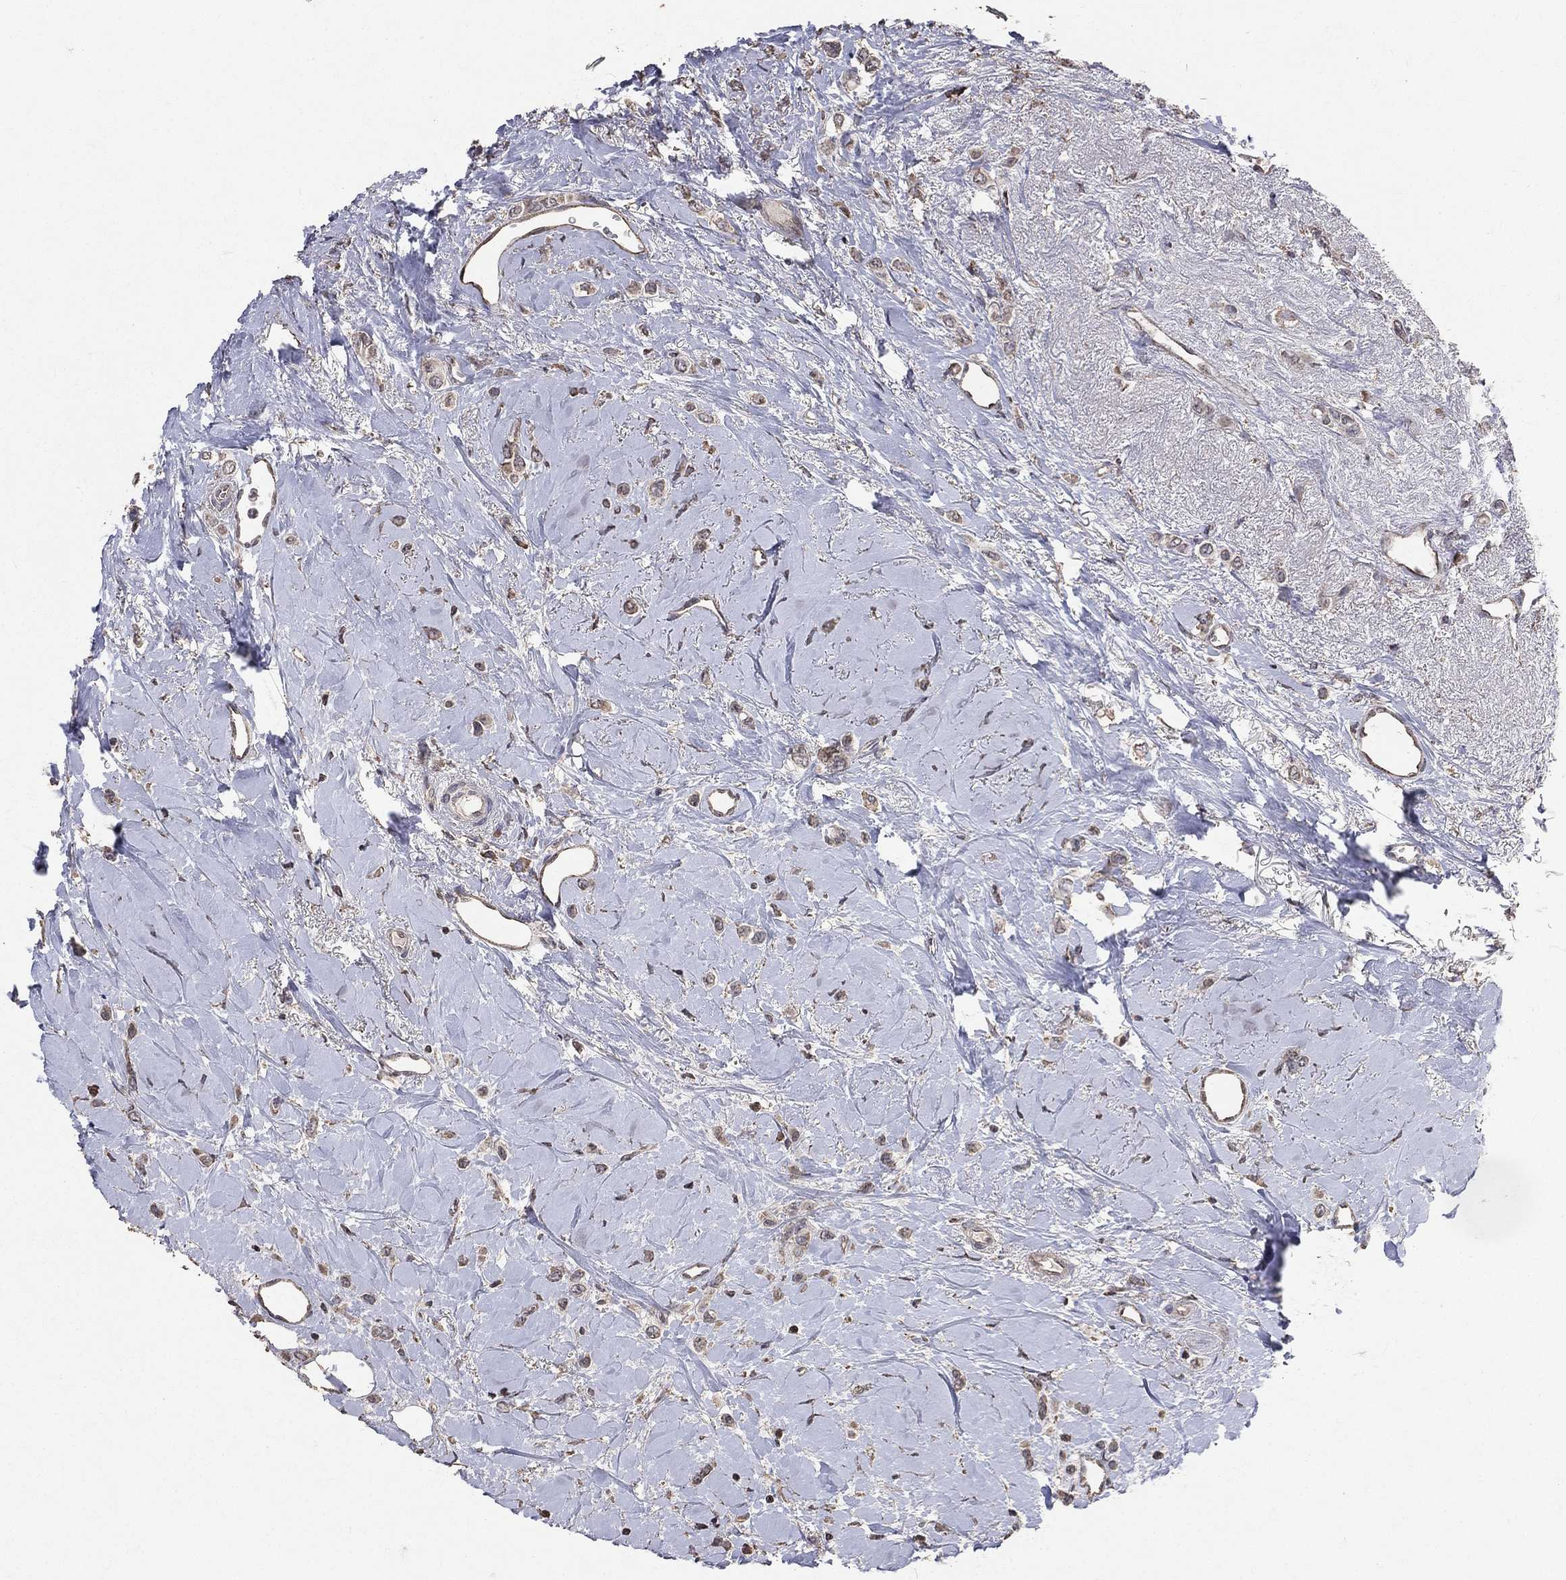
{"staining": {"intensity": "weak", "quantity": "25%-75%", "location": "cytoplasmic/membranous"}, "tissue": "breast cancer", "cell_type": "Tumor cells", "image_type": "cancer", "snomed": [{"axis": "morphology", "description": "Lobular carcinoma"}, {"axis": "topography", "description": "Breast"}], "caption": "Immunohistochemistry photomicrograph of breast lobular carcinoma stained for a protein (brown), which reveals low levels of weak cytoplasmic/membranous staining in approximately 25%-75% of tumor cells.", "gene": "LY6K", "patient": {"sex": "female", "age": 66}}